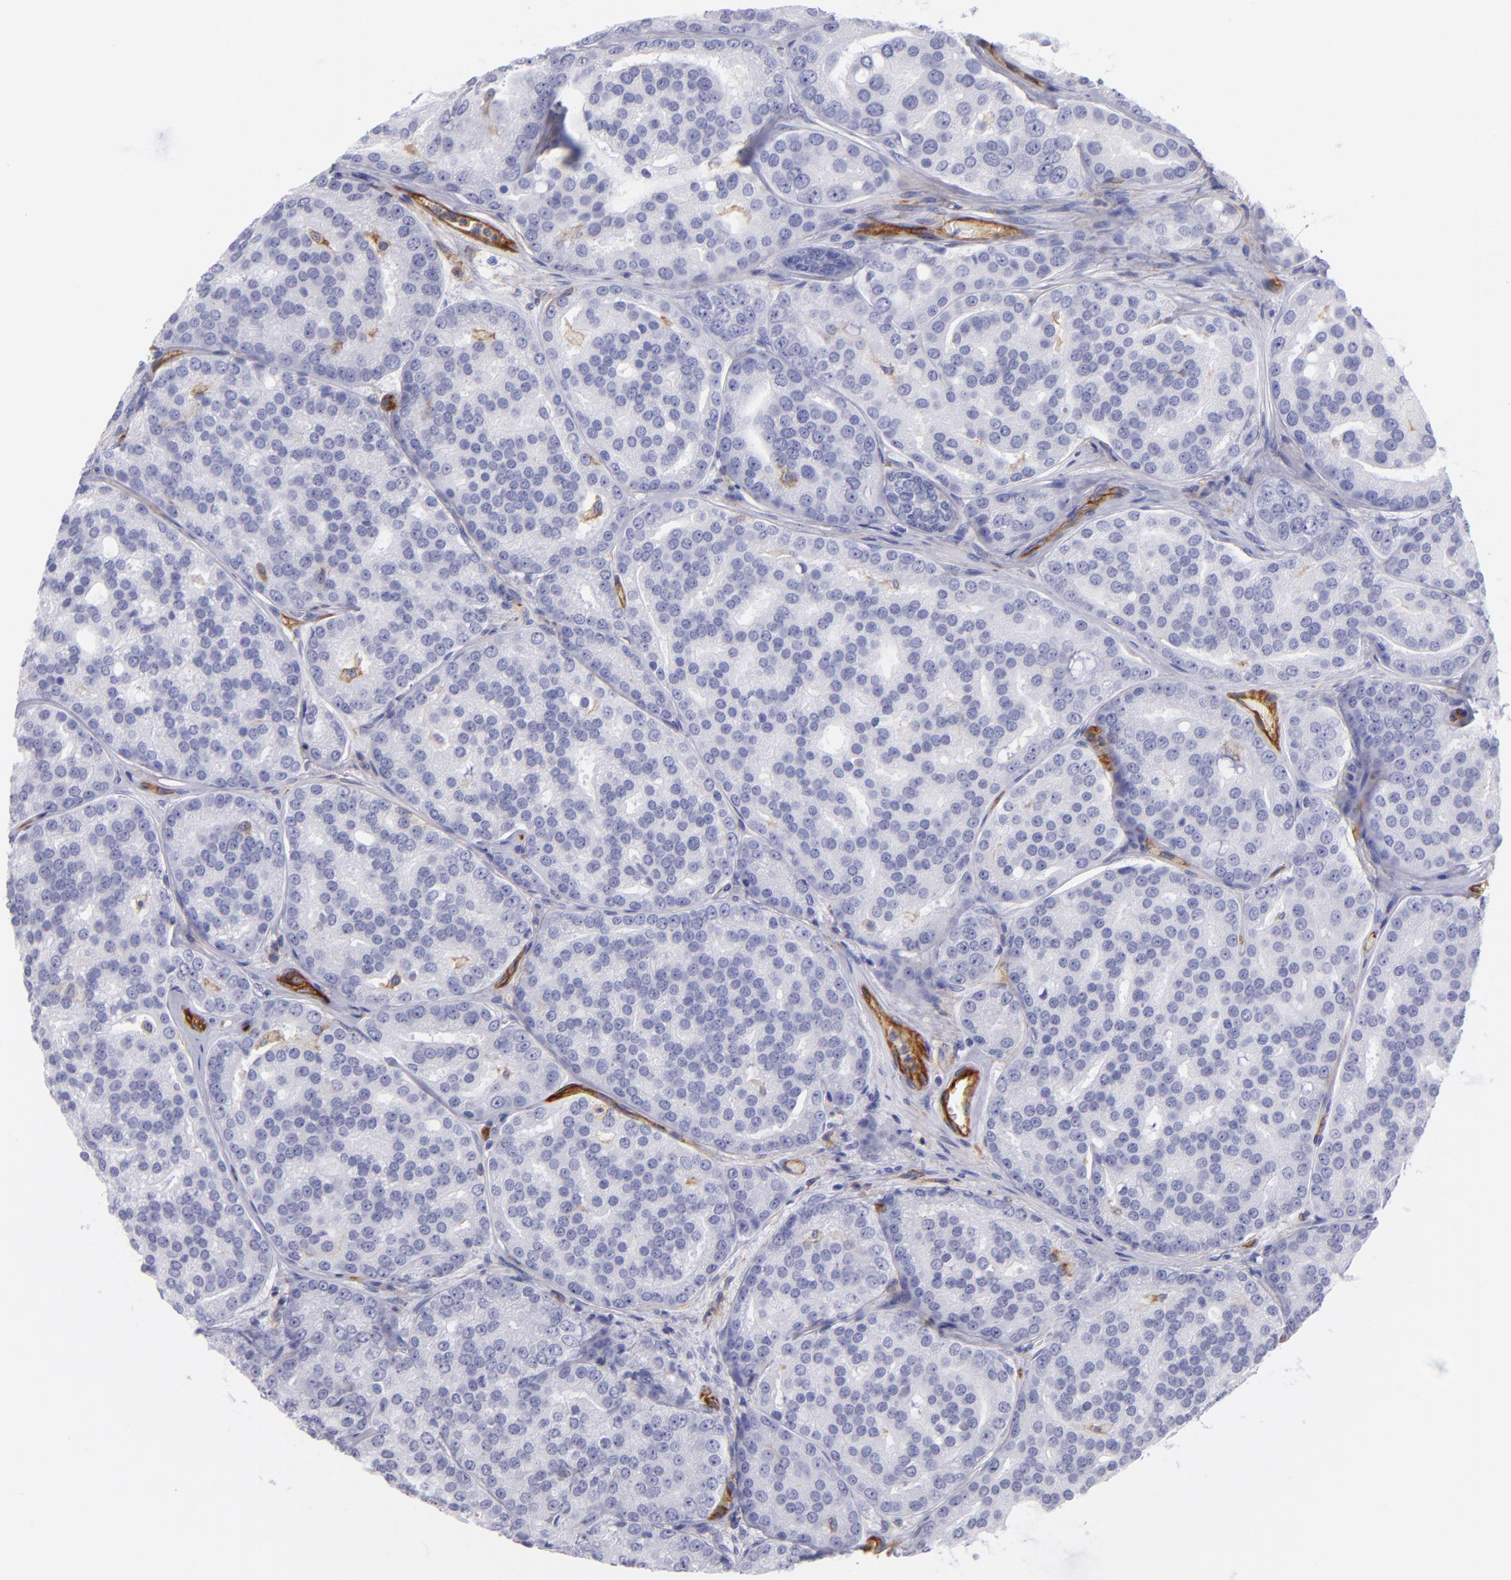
{"staining": {"intensity": "negative", "quantity": "none", "location": "none"}, "tissue": "prostate cancer", "cell_type": "Tumor cells", "image_type": "cancer", "snomed": [{"axis": "morphology", "description": "Adenocarcinoma, High grade"}, {"axis": "topography", "description": "Prostate"}], "caption": "Image shows no significant protein positivity in tumor cells of prostate adenocarcinoma (high-grade).", "gene": "ENTPD1", "patient": {"sex": "male", "age": 64}}